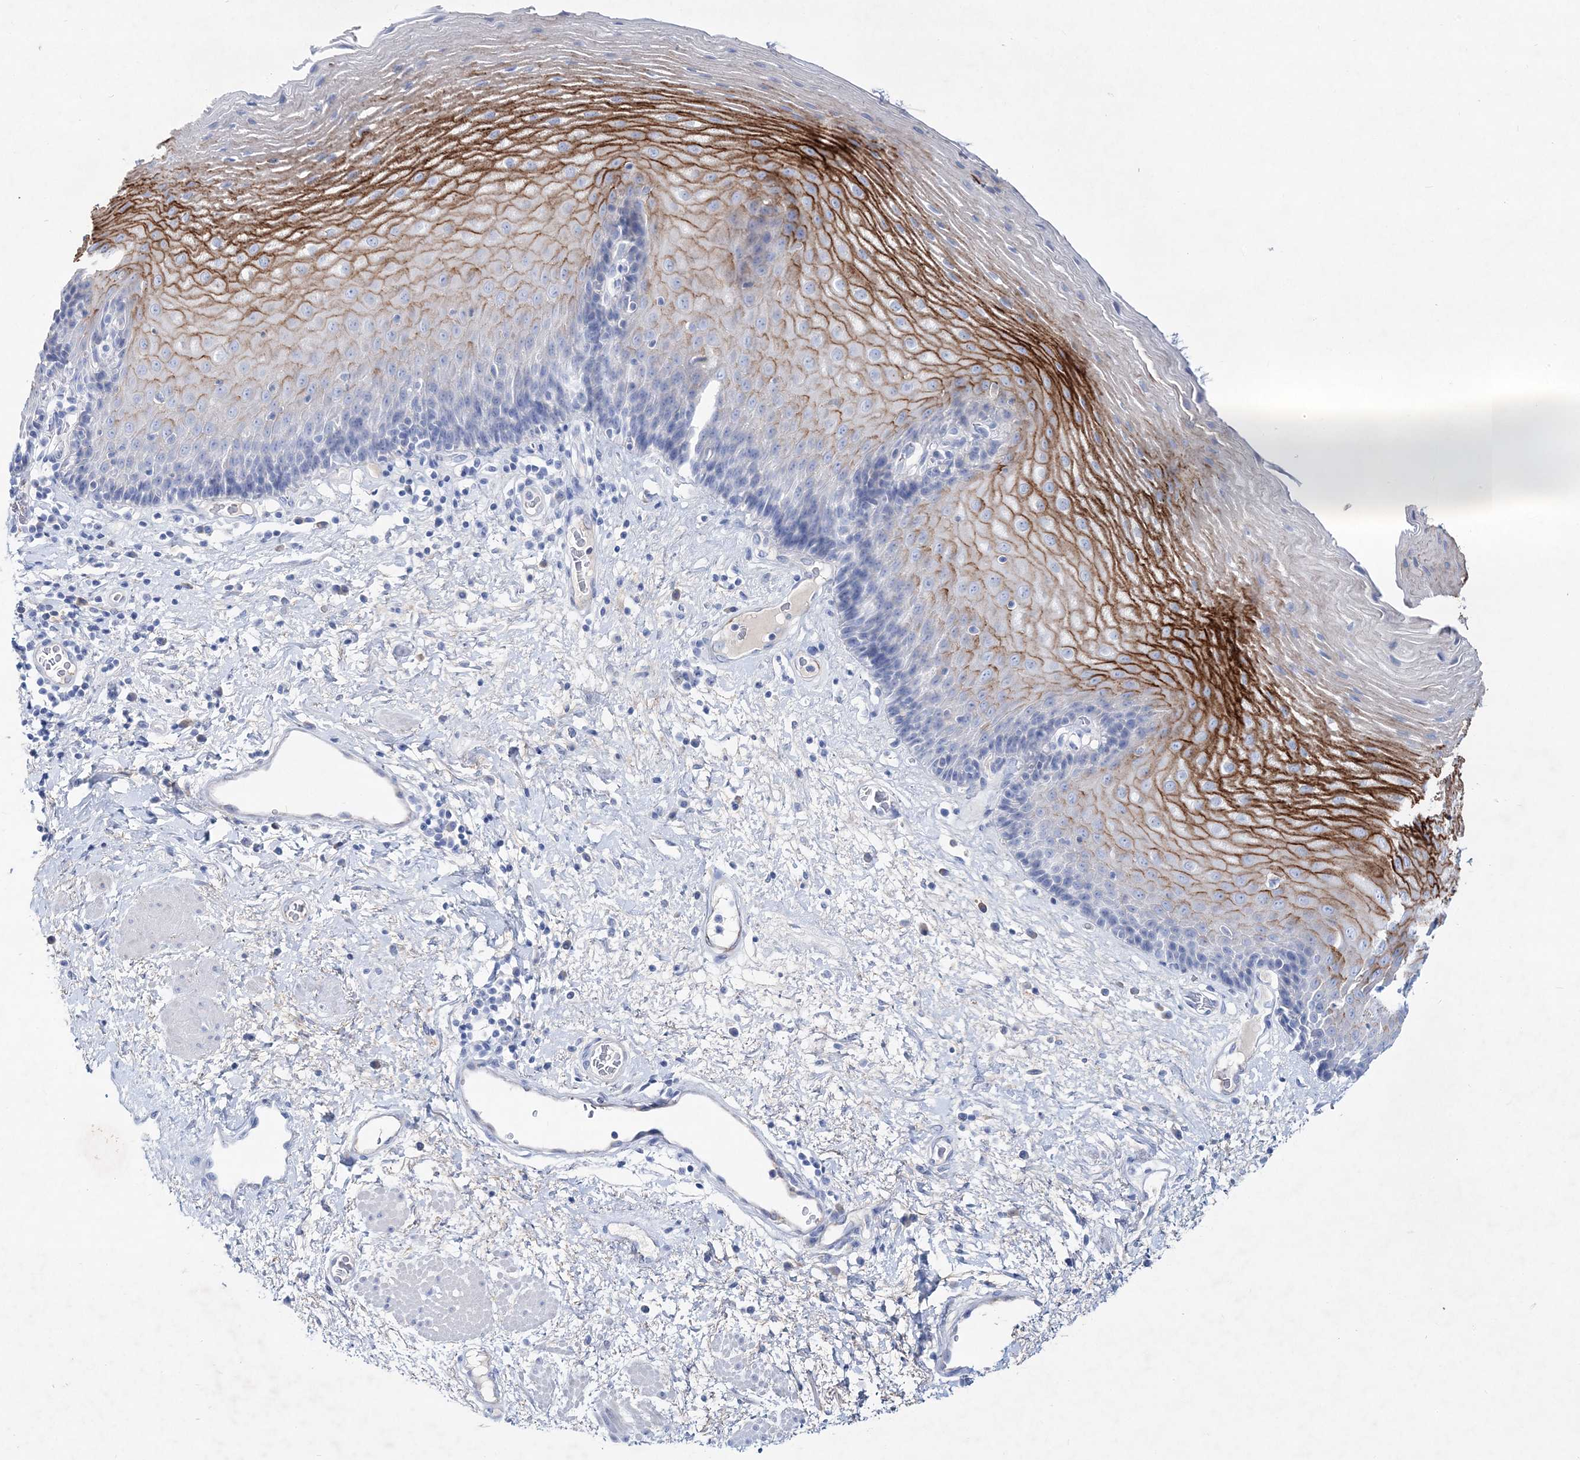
{"staining": {"intensity": "strong", "quantity": "<25%", "location": "cytoplasmic/membranous"}, "tissue": "esophagus", "cell_type": "Squamous epithelial cells", "image_type": "normal", "snomed": [{"axis": "morphology", "description": "Normal tissue, NOS"}, {"axis": "morphology", "description": "Adenocarcinoma, NOS"}, {"axis": "topography", "description": "Esophagus"}], "caption": "Esophagus stained with a brown dye demonstrates strong cytoplasmic/membranous positive expression in about <25% of squamous epithelial cells.", "gene": "SPINK7", "patient": {"sex": "male", "age": 62}}